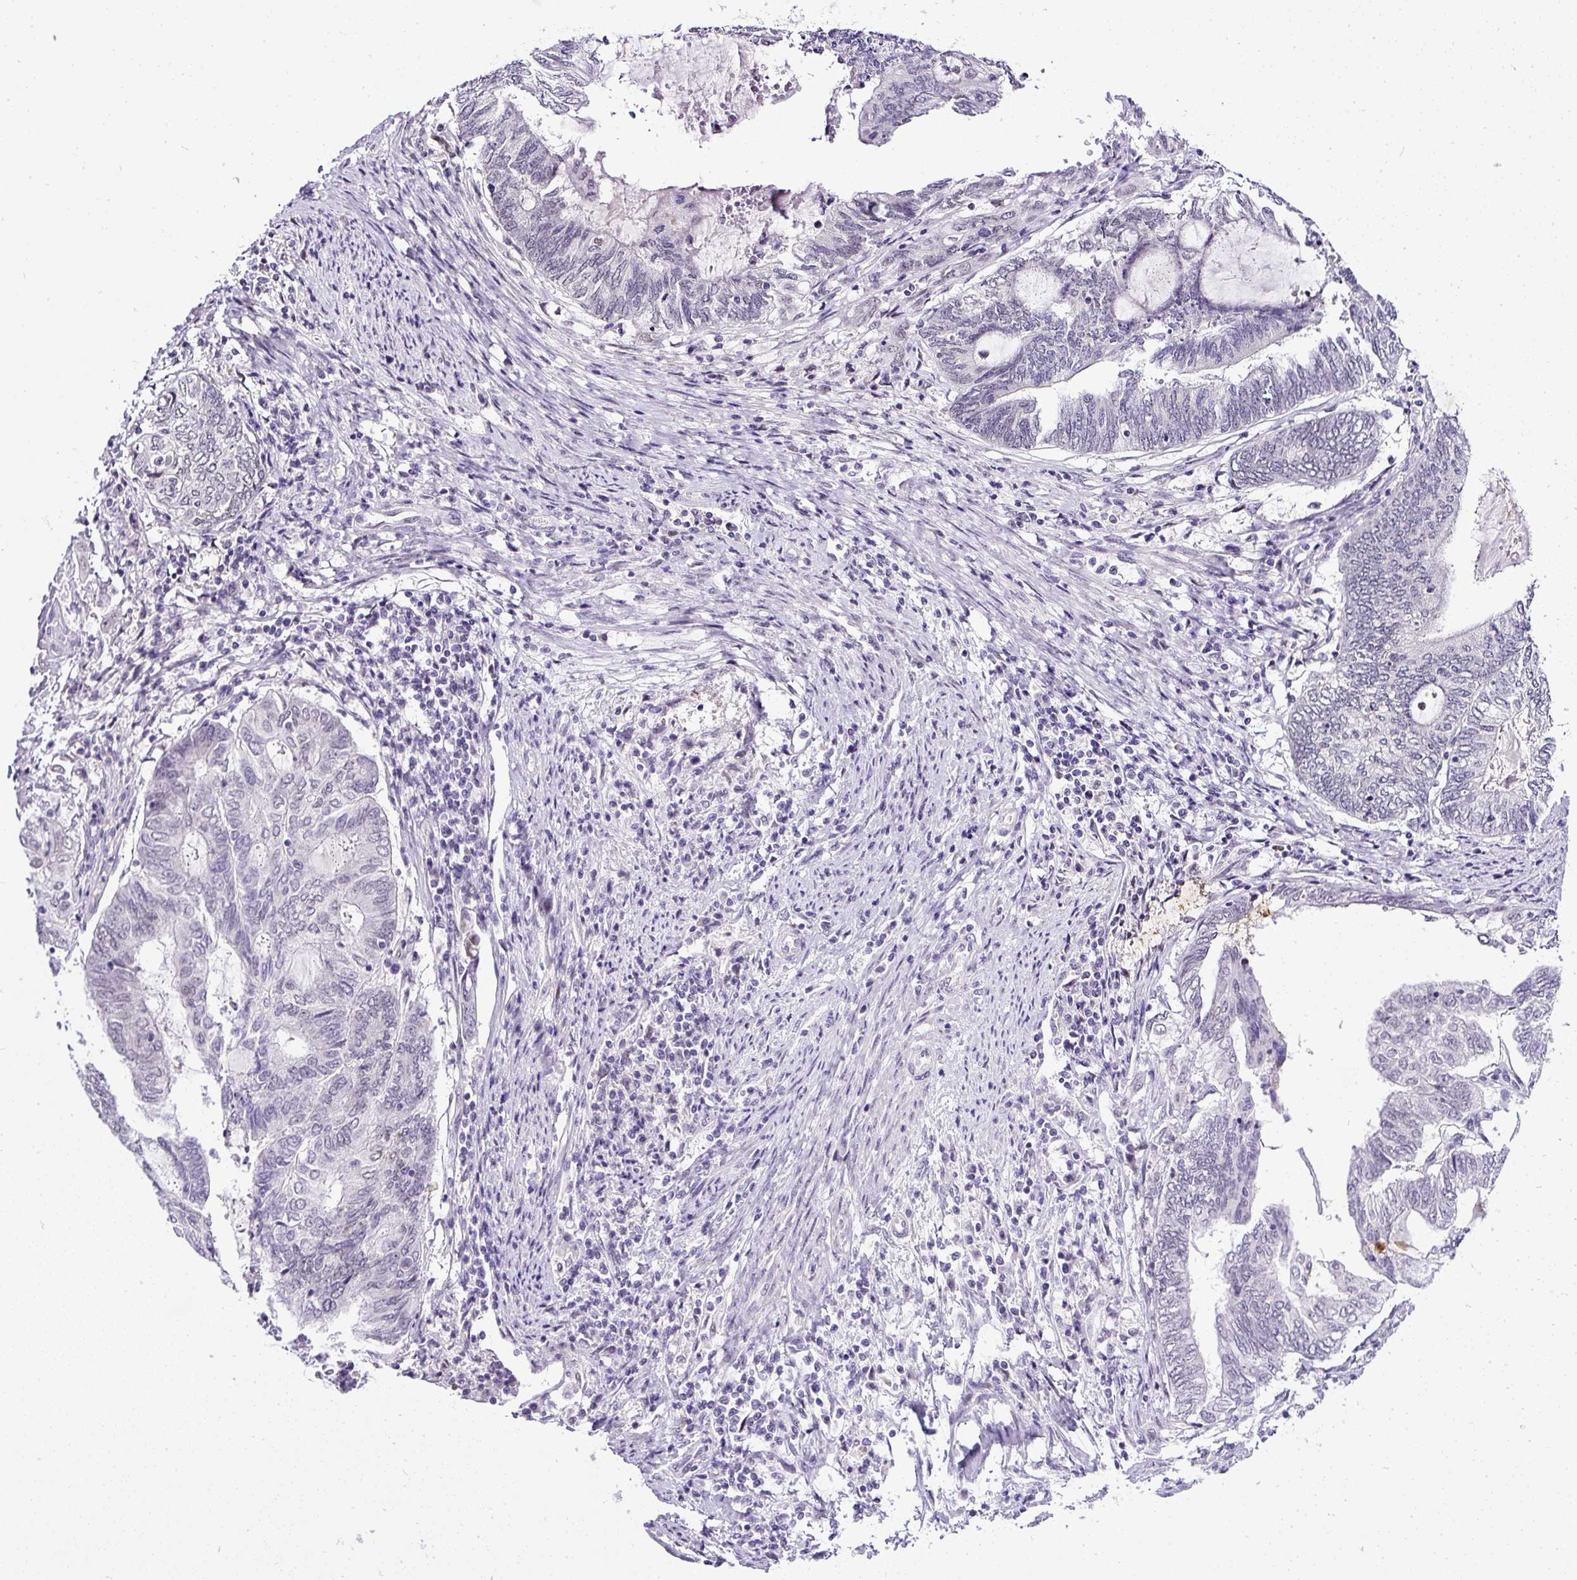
{"staining": {"intensity": "negative", "quantity": "none", "location": "none"}, "tissue": "endometrial cancer", "cell_type": "Tumor cells", "image_type": "cancer", "snomed": [{"axis": "morphology", "description": "Adenocarcinoma, NOS"}, {"axis": "topography", "description": "Uterus"}, {"axis": "topography", "description": "Endometrium"}], "caption": "Micrograph shows no protein staining in tumor cells of endometrial cancer tissue.", "gene": "WNT10B", "patient": {"sex": "female", "age": 70}}